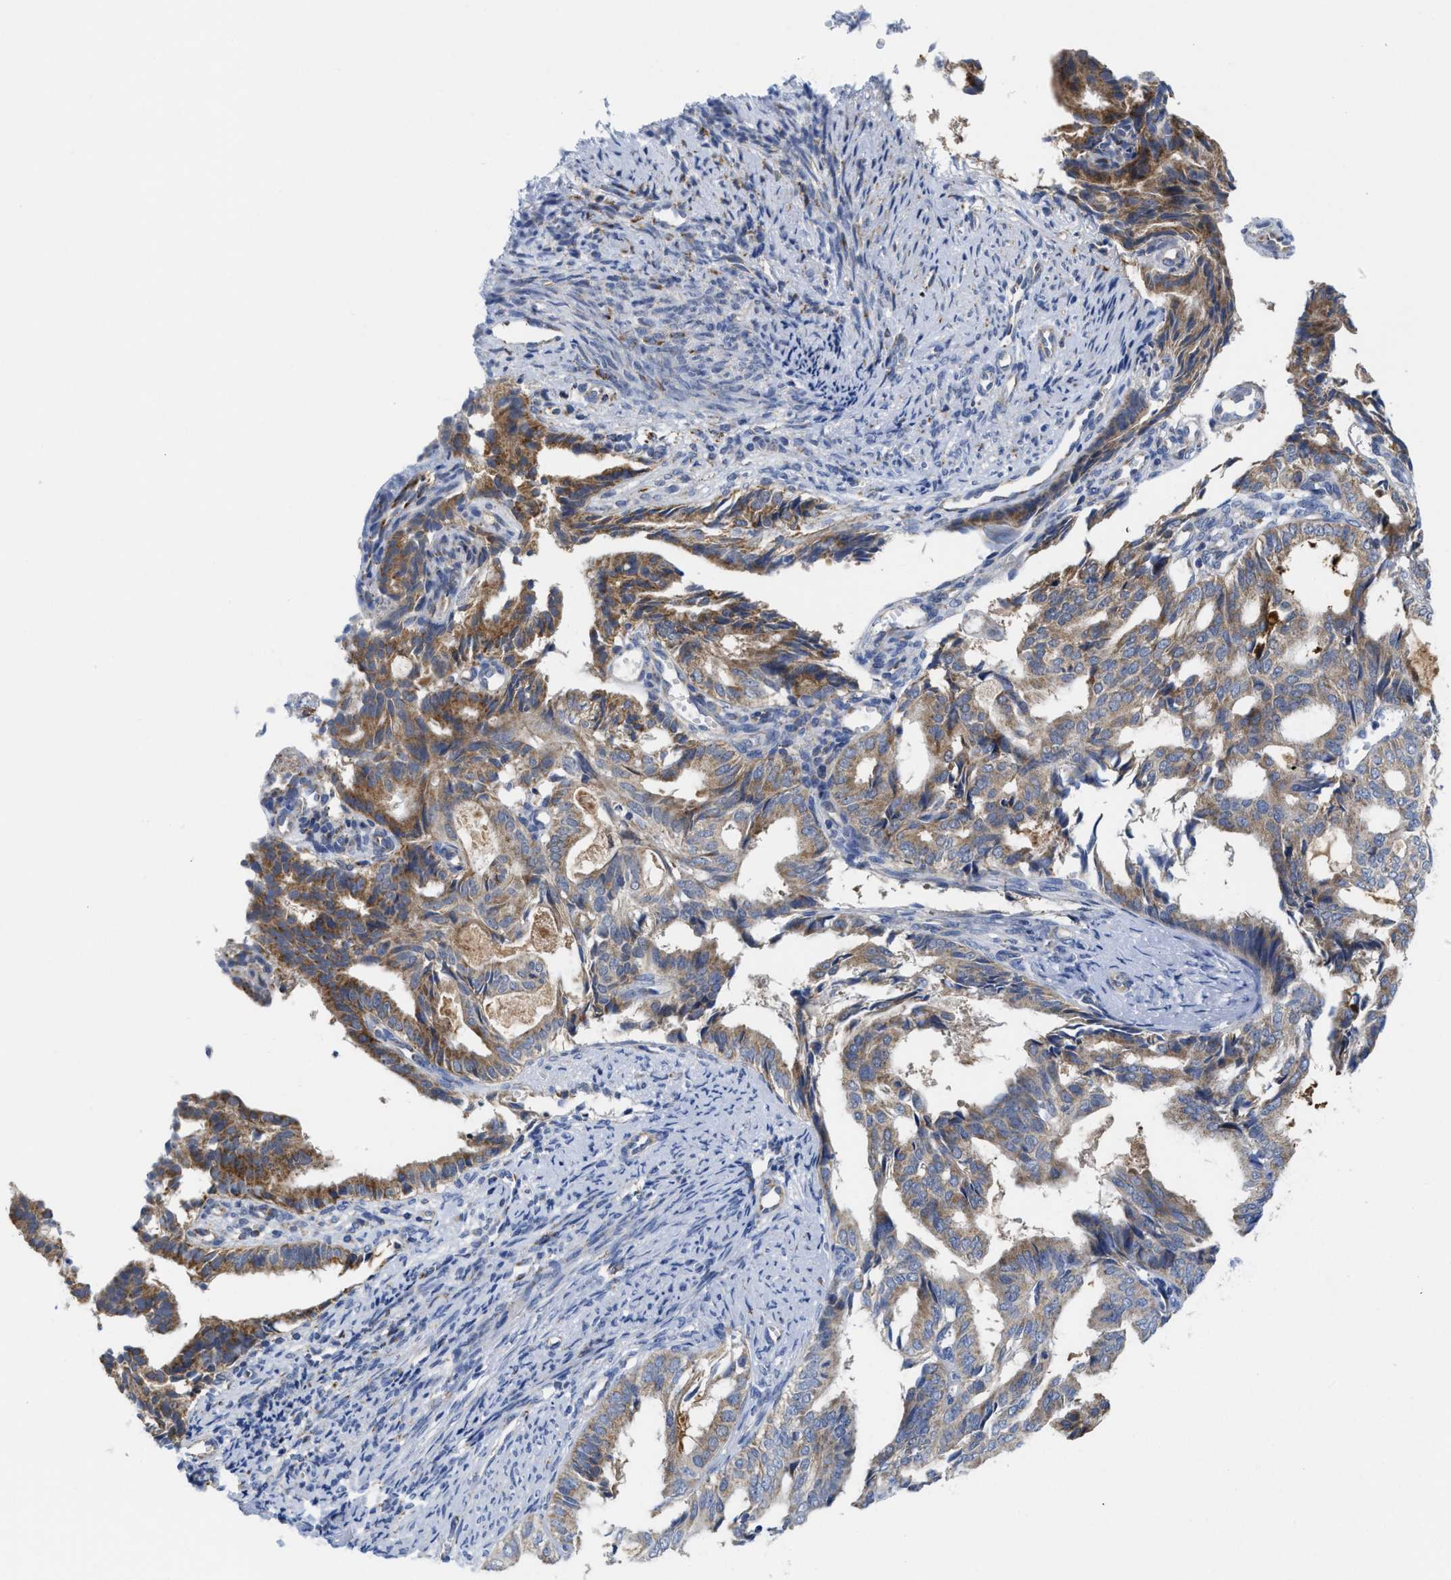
{"staining": {"intensity": "moderate", "quantity": ">75%", "location": "cytoplasmic/membranous"}, "tissue": "endometrial cancer", "cell_type": "Tumor cells", "image_type": "cancer", "snomed": [{"axis": "morphology", "description": "Adenocarcinoma, NOS"}, {"axis": "topography", "description": "Endometrium"}], "caption": "The histopathology image reveals a brown stain indicating the presence of a protein in the cytoplasmic/membranous of tumor cells in endometrial cancer (adenocarcinoma). (Stains: DAB (3,3'-diaminobenzidine) in brown, nuclei in blue, Microscopy: brightfield microscopy at high magnification).", "gene": "GATD3", "patient": {"sex": "female", "age": 58}}